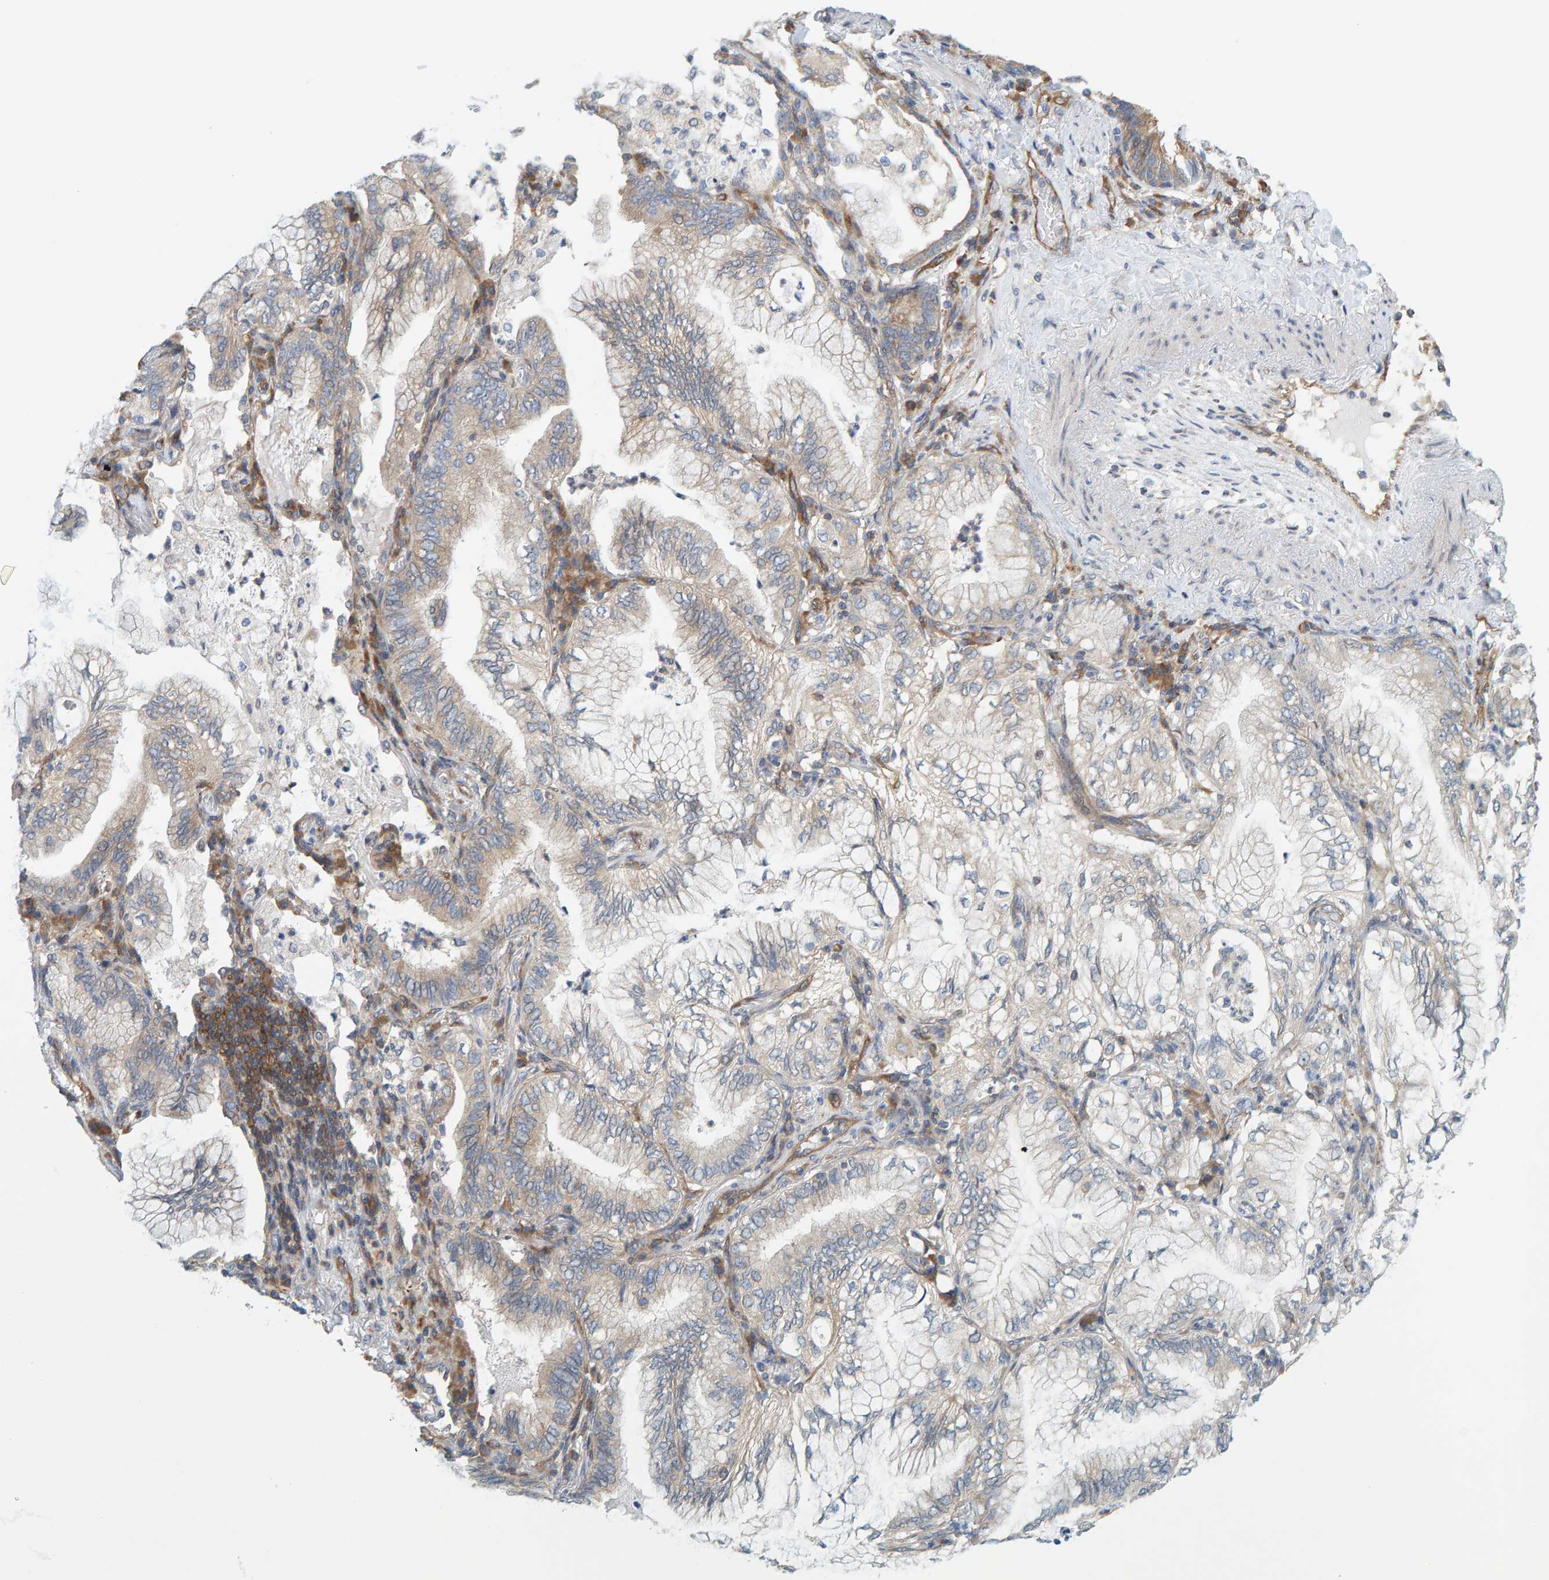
{"staining": {"intensity": "weak", "quantity": "<25%", "location": "cytoplasmic/membranous"}, "tissue": "lung cancer", "cell_type": "Tumor cells", "image_type": "cancer", "snomed": [{"axis": "morphology", "description": "Adenocarcinoma, NOS"}, {"axis": "topography", "description": "Lung"}], "caption": "Immunohistochemistry (IHC) of adenocarcinoma (lung) demonstrates no positivity in tumor cells.", "gene": "PRKD2", "patient": {"sex": "female", "age": 70}}